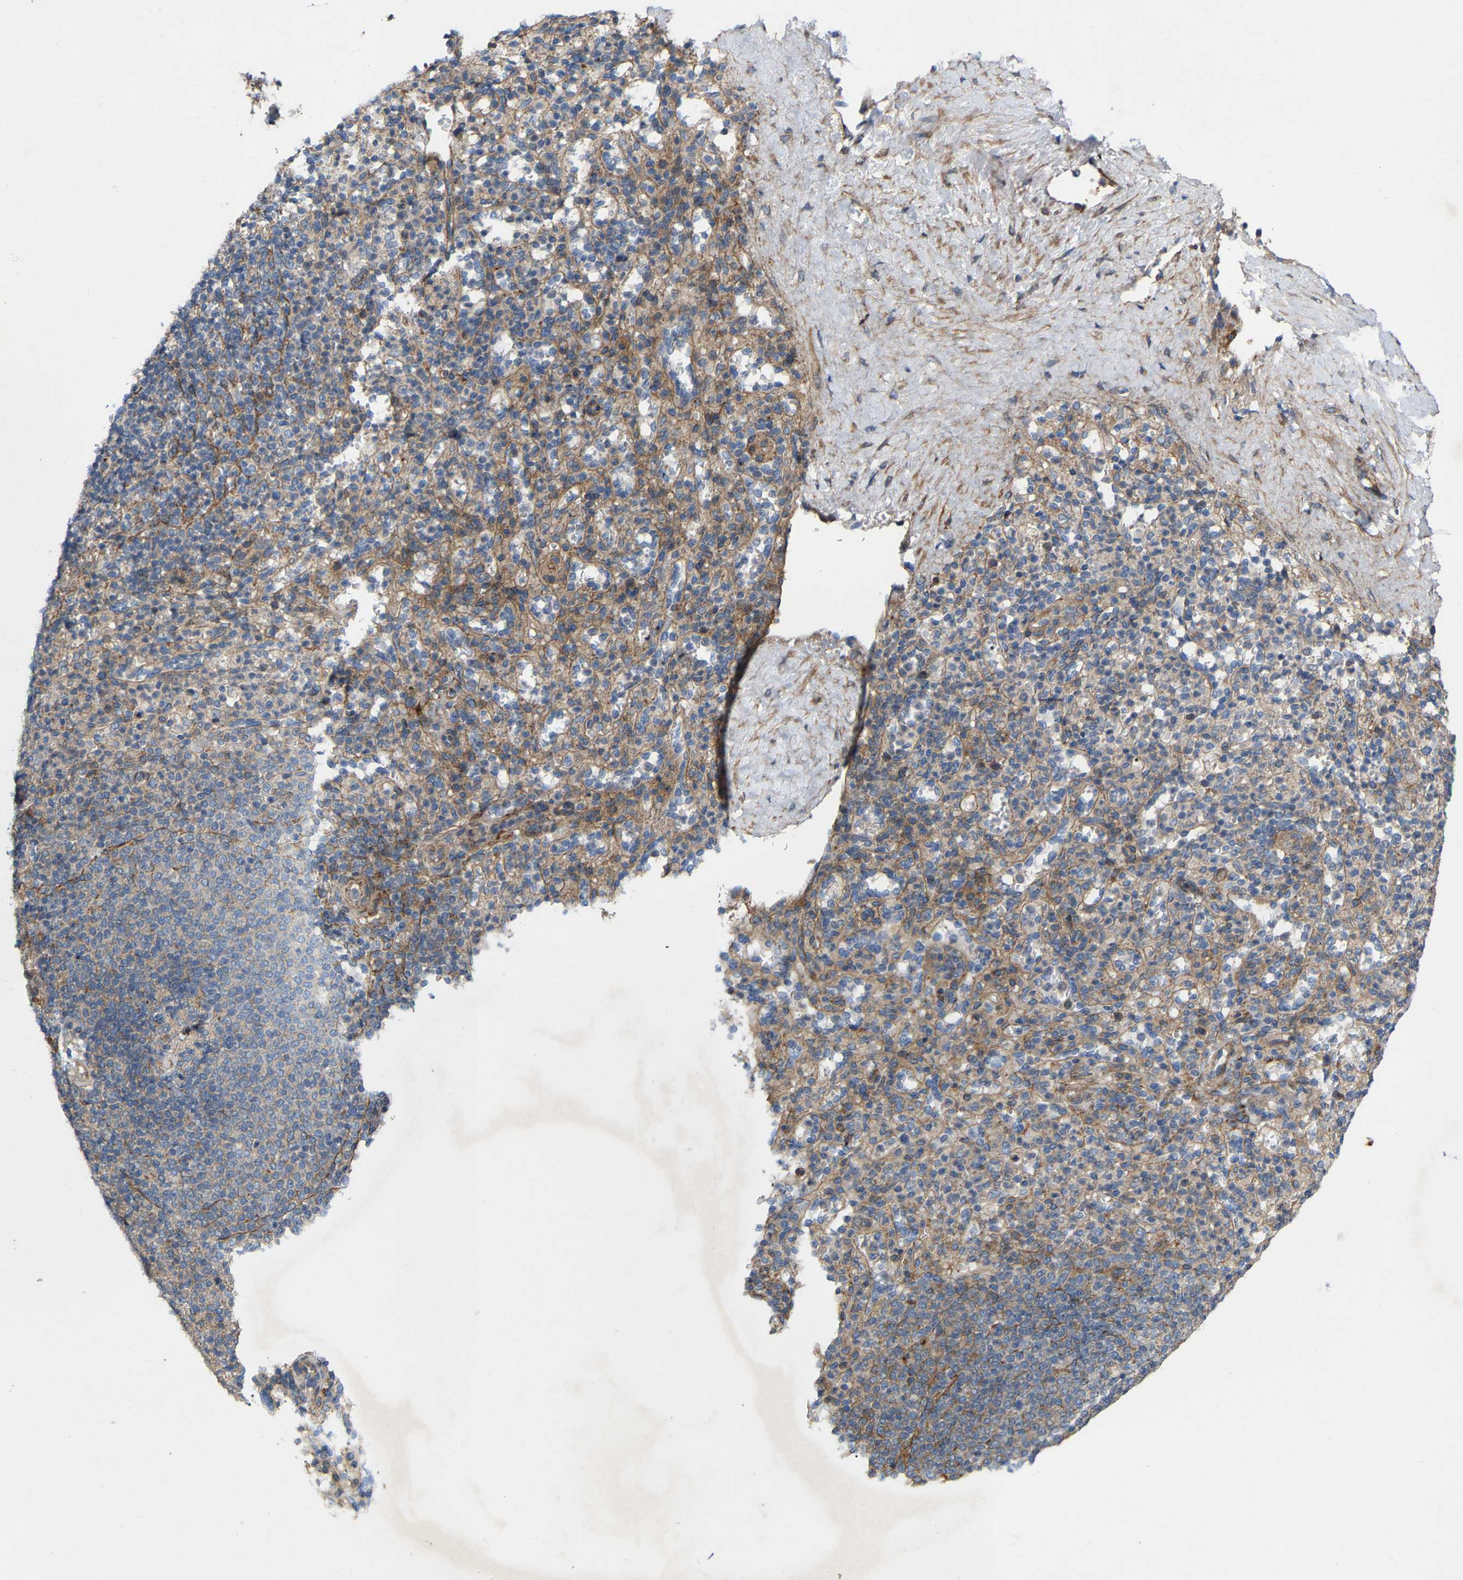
{"staining": {"intensity": "moderate", "quantity": "25%-75%", "location": "cytoplasmic/membranous"}, "tissue": "spleen", "cell_type": "Cells in red pulp", "image_type": "normal", "snomed": [{"axis": "morphology", "description": "Normal tissue, NOS"}, {"axis": "topography", "description": "Spleen"}], "caption": "Spleen stained for a protein exhibits moderate cytoplasmic/membranous positivity in cells in red pulp. (DAB IHC, brown staining for protein, blue staining for nuclei).", "gene": "TOR1B", "patient": {"sex": "male", "age": 36}}